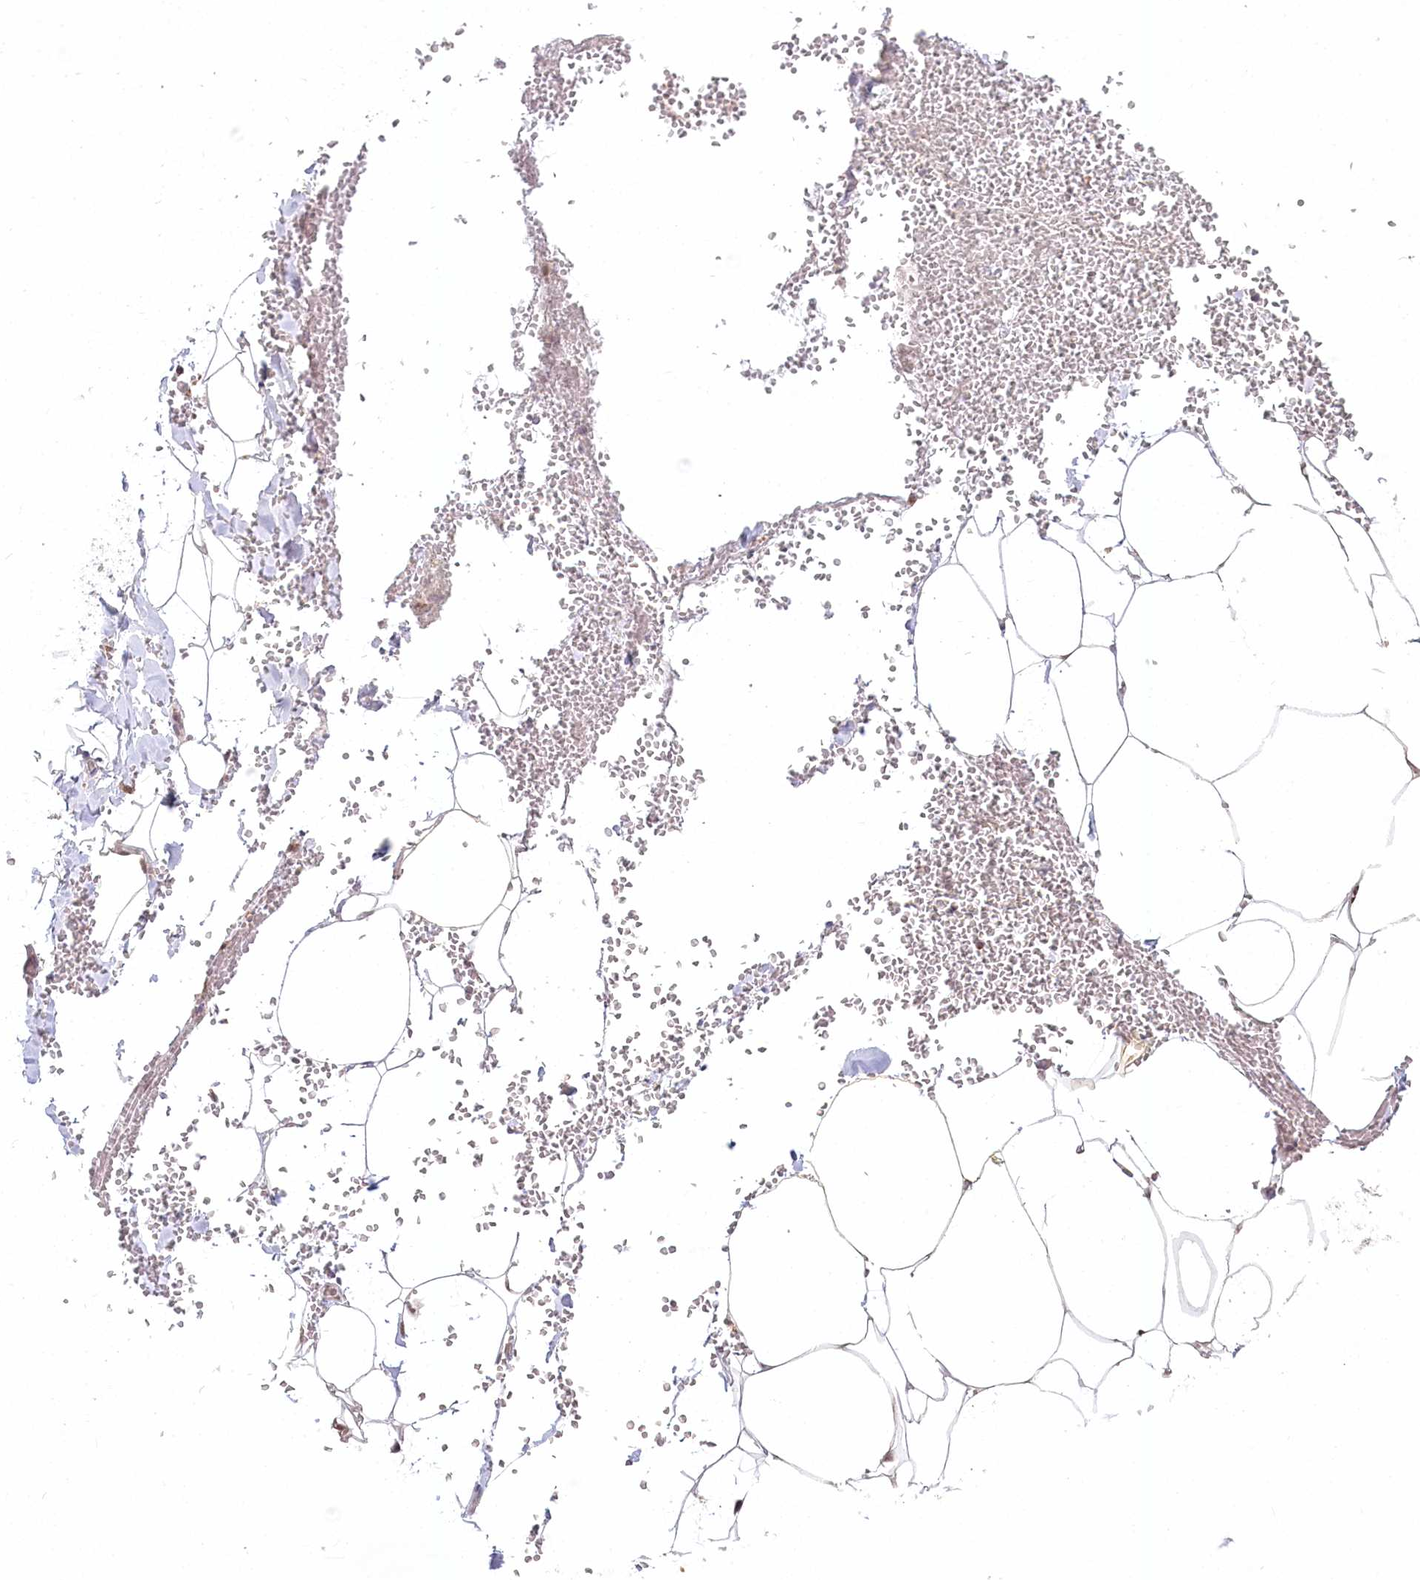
{"staining": {"intensity": "weak", "quantity": ">75%", "location": "nuclear"}, "tissue": "adipose tissue", "cell_type": "Adipocytes", "image_type": "normal", "snomed": [{"axis": "morphology", "description": "Normal tissue, NOS"}, {"axis": "topography", "description": "Gallbladder"}, {"axis": "topography", "description": "Peripheral nerve tissue"}], "caption": "Unremarkable adipose tissue reveals weak nuclear positivity in about >75% of adipocytes, visualized by immunohistochemistry.", "gene": "PYURF", "patient": {"sex": "male", "age": 38}}